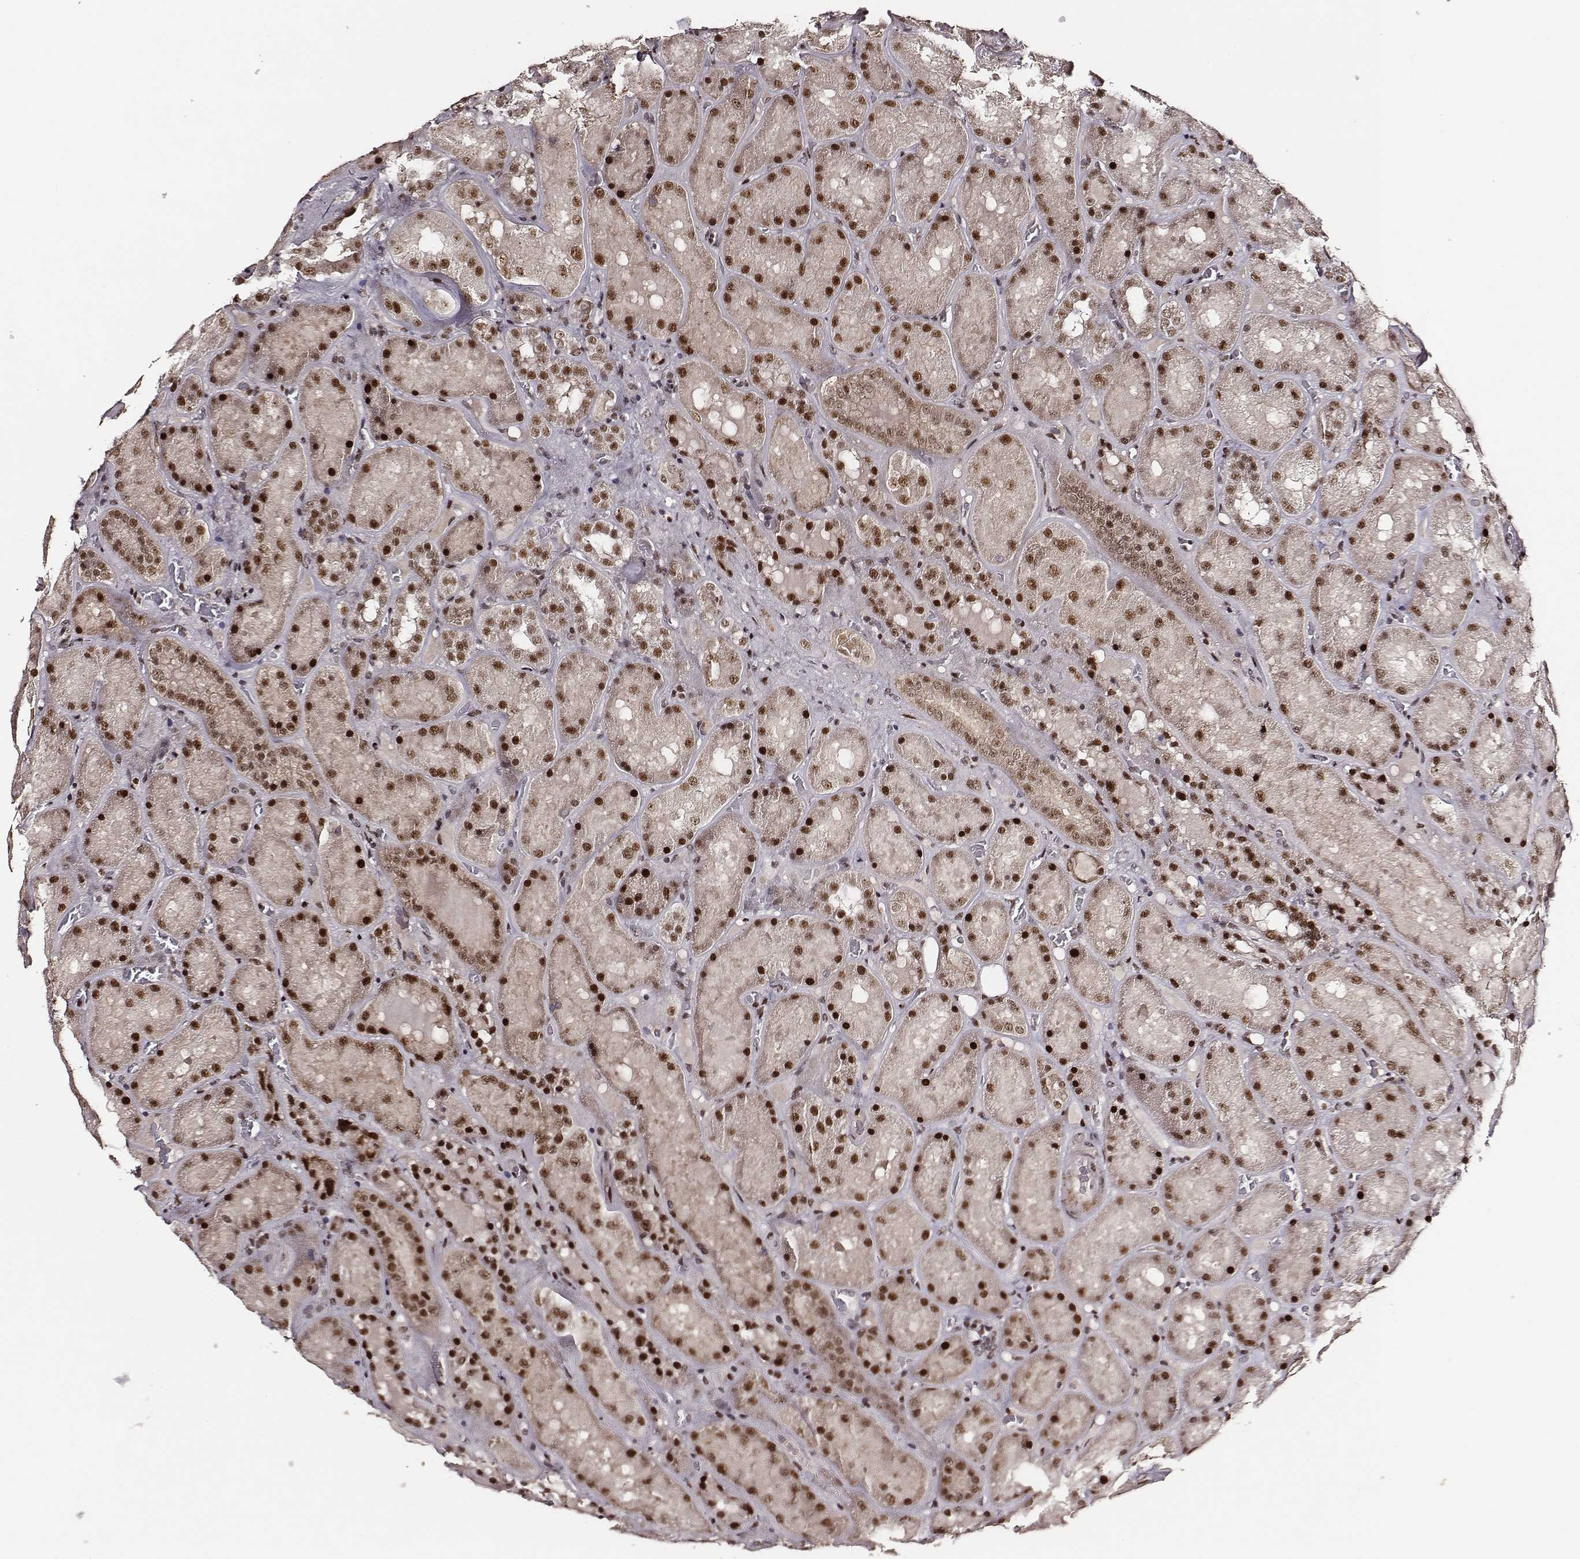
{"staining": {"intensity": "strong", "quantity": ">75%", "location": "nuclear"}, "tissue": "kidney", "cell_type": "Cells in glomeruli", "image_type": "normal", "snomed": [{"axis": "morphology", "description": "Normal tissue, NOS"}, {"axis": "topography", "description": "Kidney"}], "caption": "A brown stain labels strong nuclear staining of a protein in cells in glomeruli of normal kidney. The staining was performed using DAB to visualize the protein expression in brown, while the nuclei were stained in blue with hematoxylin (Magnification: 20x).", "gene": "PPARA", "patient": {"sex": "male", "age": 73}}